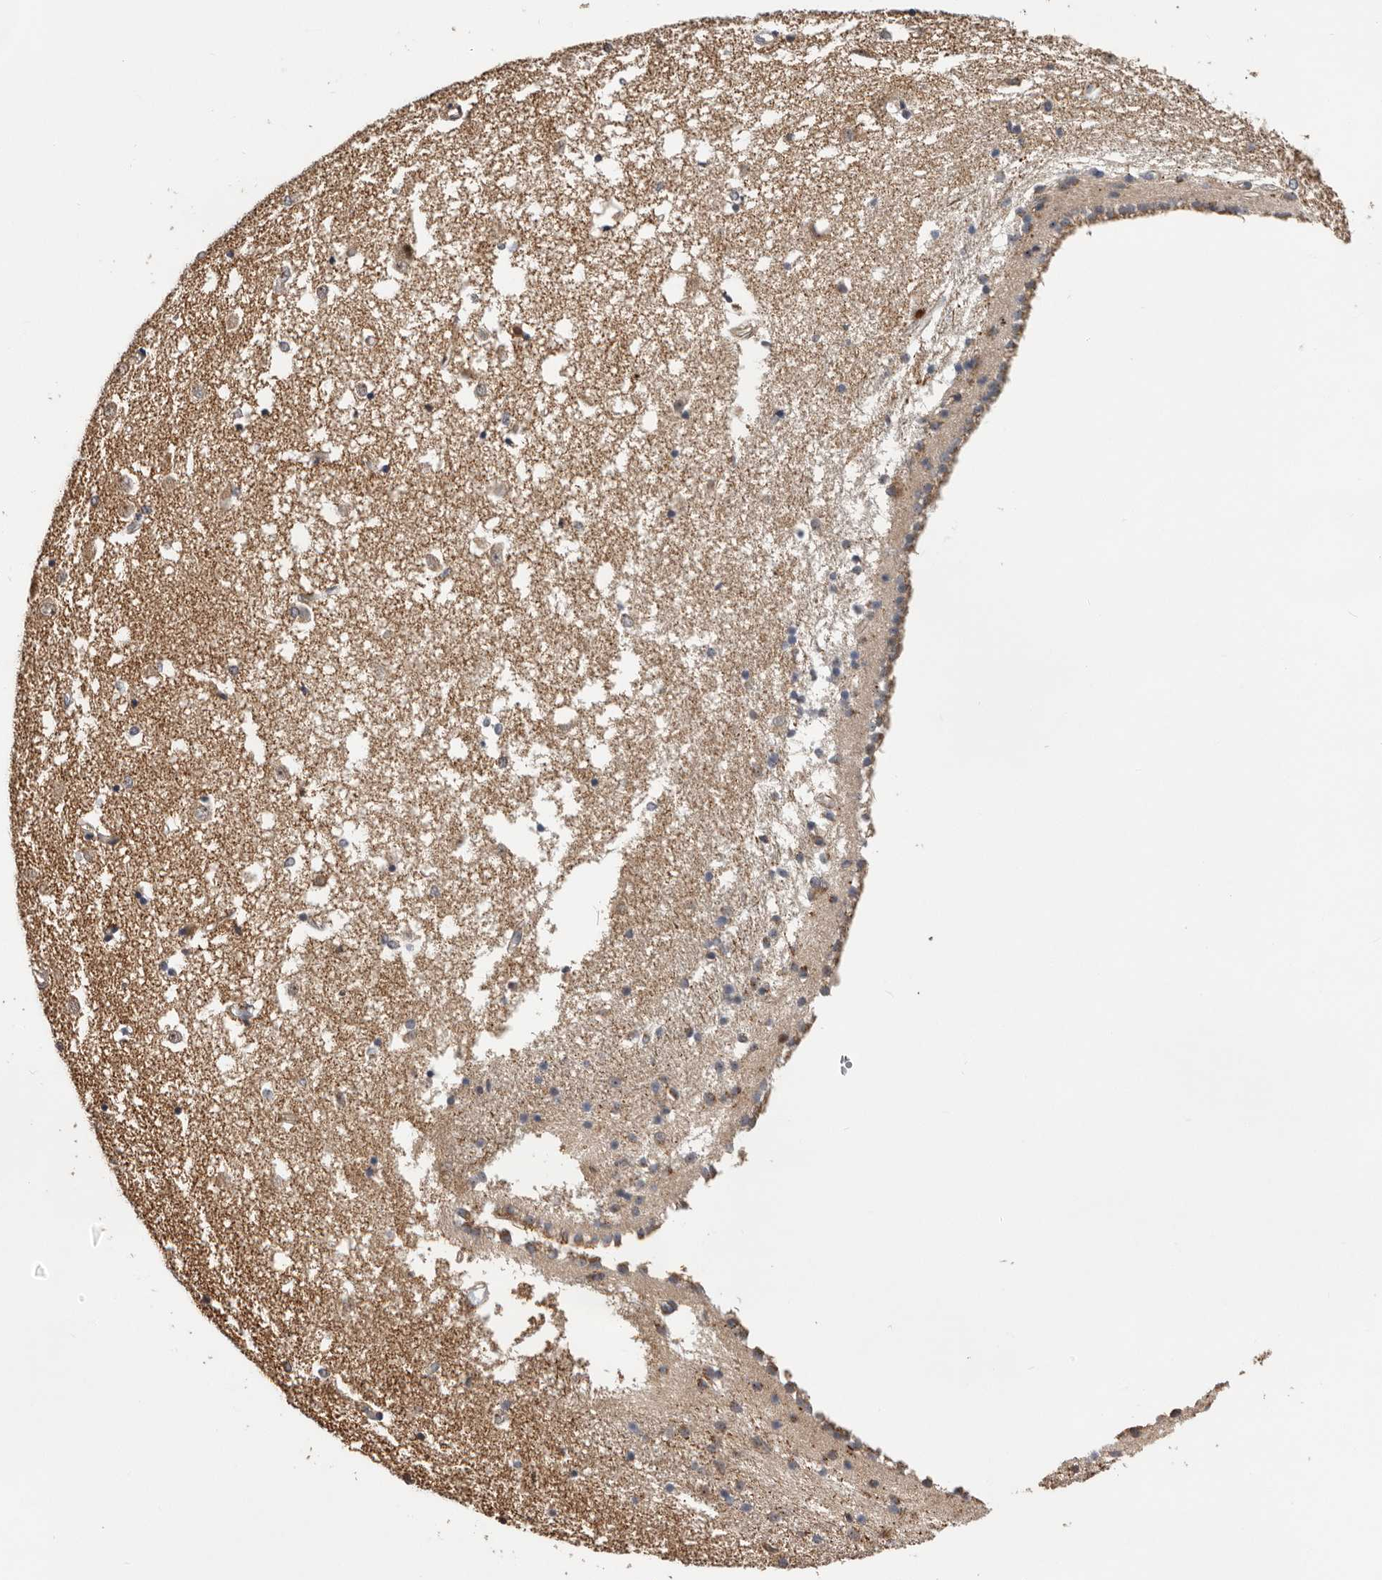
{"staining": {"intensity": "moderate", "quantity": "<25%", "location": "nuclear"}, "tissue": "caudate", "cell_type": "Glial cells", "image_type": "normal", "snomed": [{"axis": "morphology", "description": "Normal tissue, NOS"}, {"axis": "topography", "description": "Lateral ventricle wall"}], "caption": "Normal caudate exhibits moderate nuclear staining in approximately <25% of glial cells, visualized by immunohistochemistry. (brown staining indicates protein expression, while blue staining denotes nuclei).", "gene": "RNF157", "patient": {"sex": "male", "age": 45}}